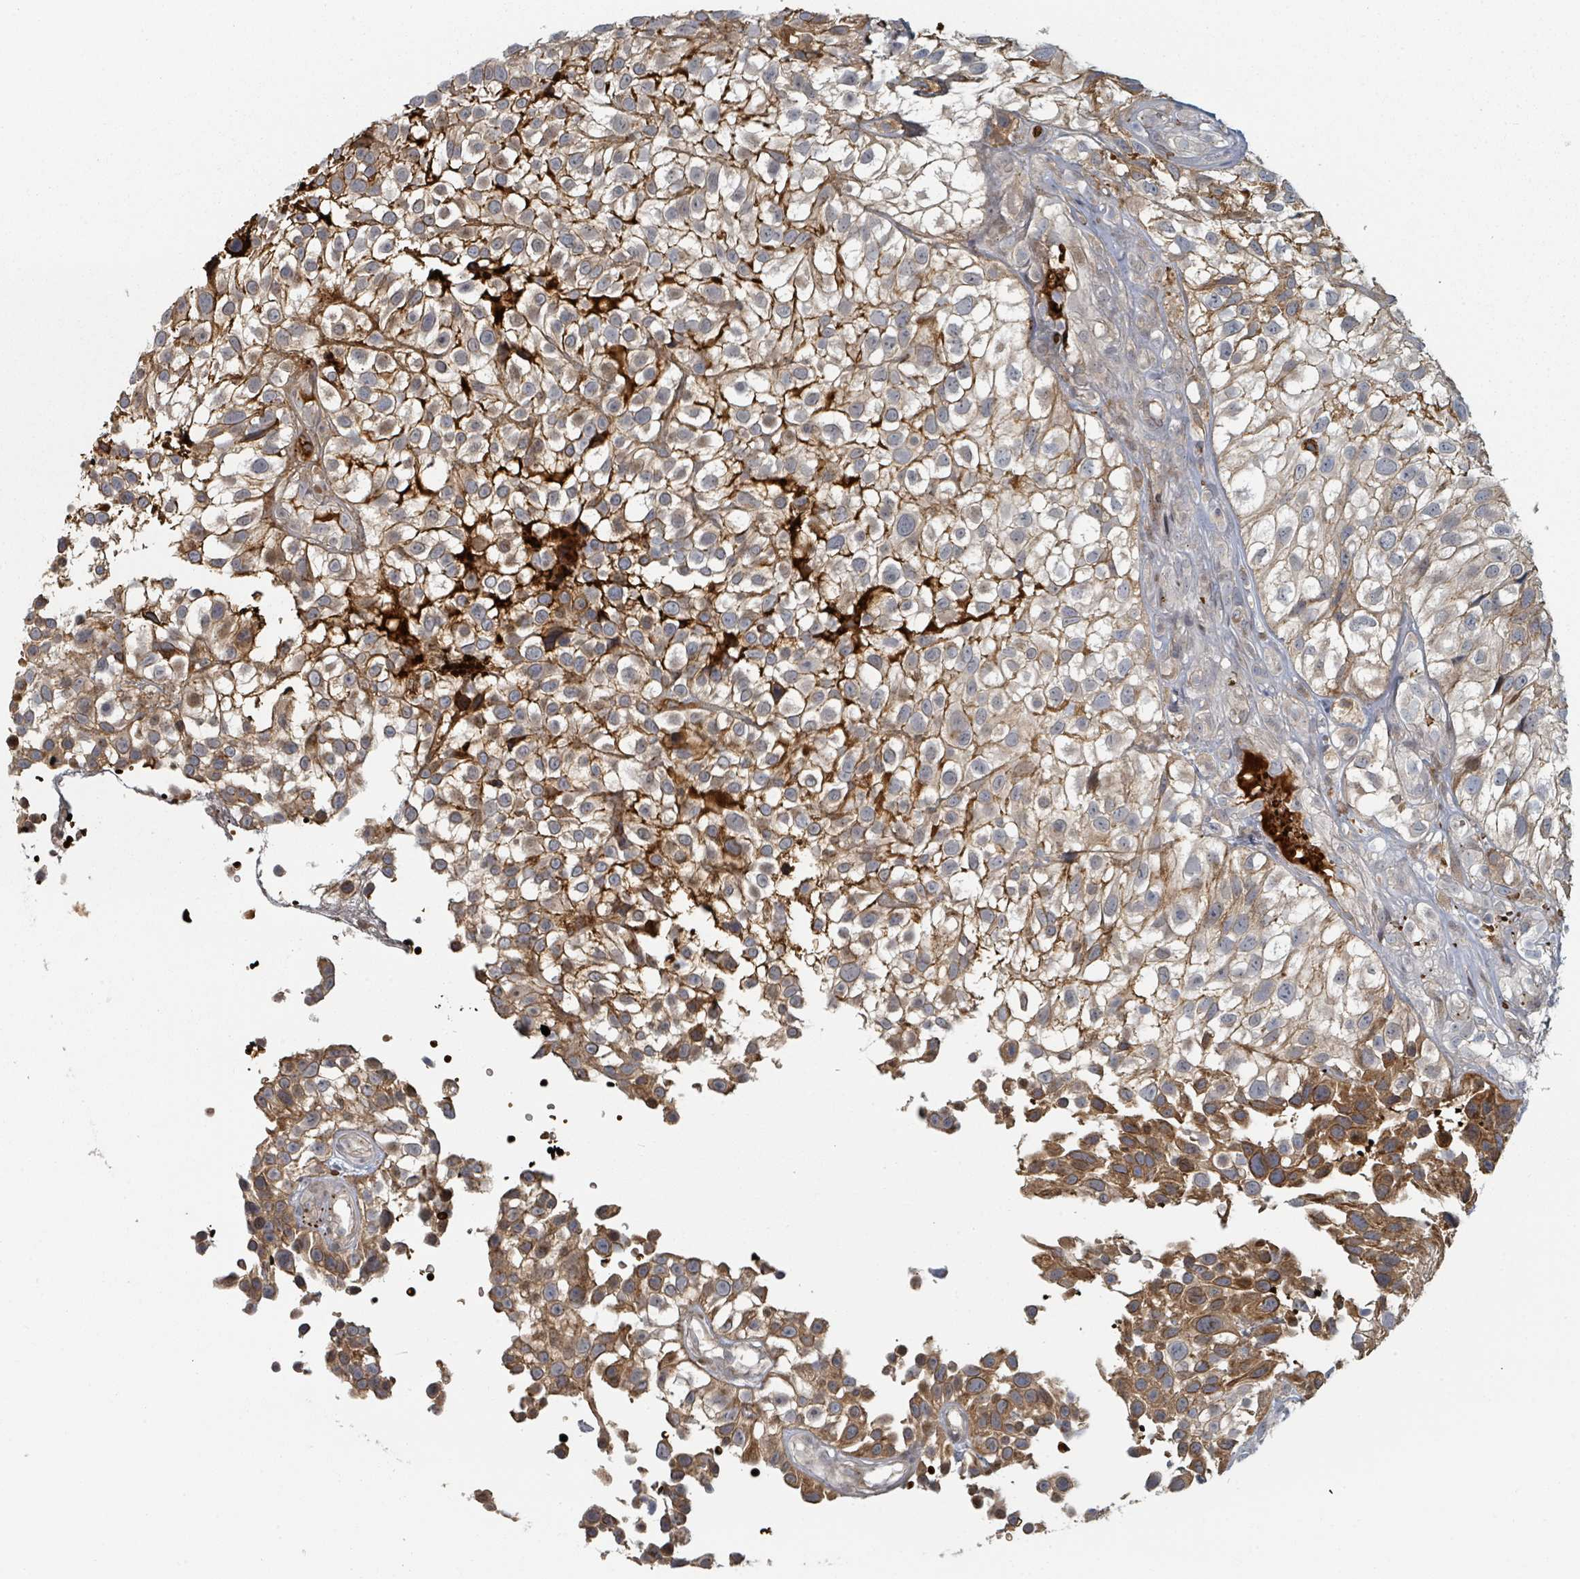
{"staining": {"intensity": "moderate", "quantity": ">75%", "location": "cytoplasmic/membranous"}, "tissue": "urothelial cancer", "cell_type": "Tumor cells", "image_type": "cancer", "snomed": [{"axis": "morphology", "description": "Urothelial carcinoma, High grade"}, {"axis": "topography", "description": "Urinary bladder"}], "caption": "This photomicrograph displays IHC staining of human urothelial cancer, with medium moderate cytoplasmic/membranous staining in approximately >75% of tumor cells.", "gene": "TRPC4AP", "patient": {"sex": "male", "age": 56}}